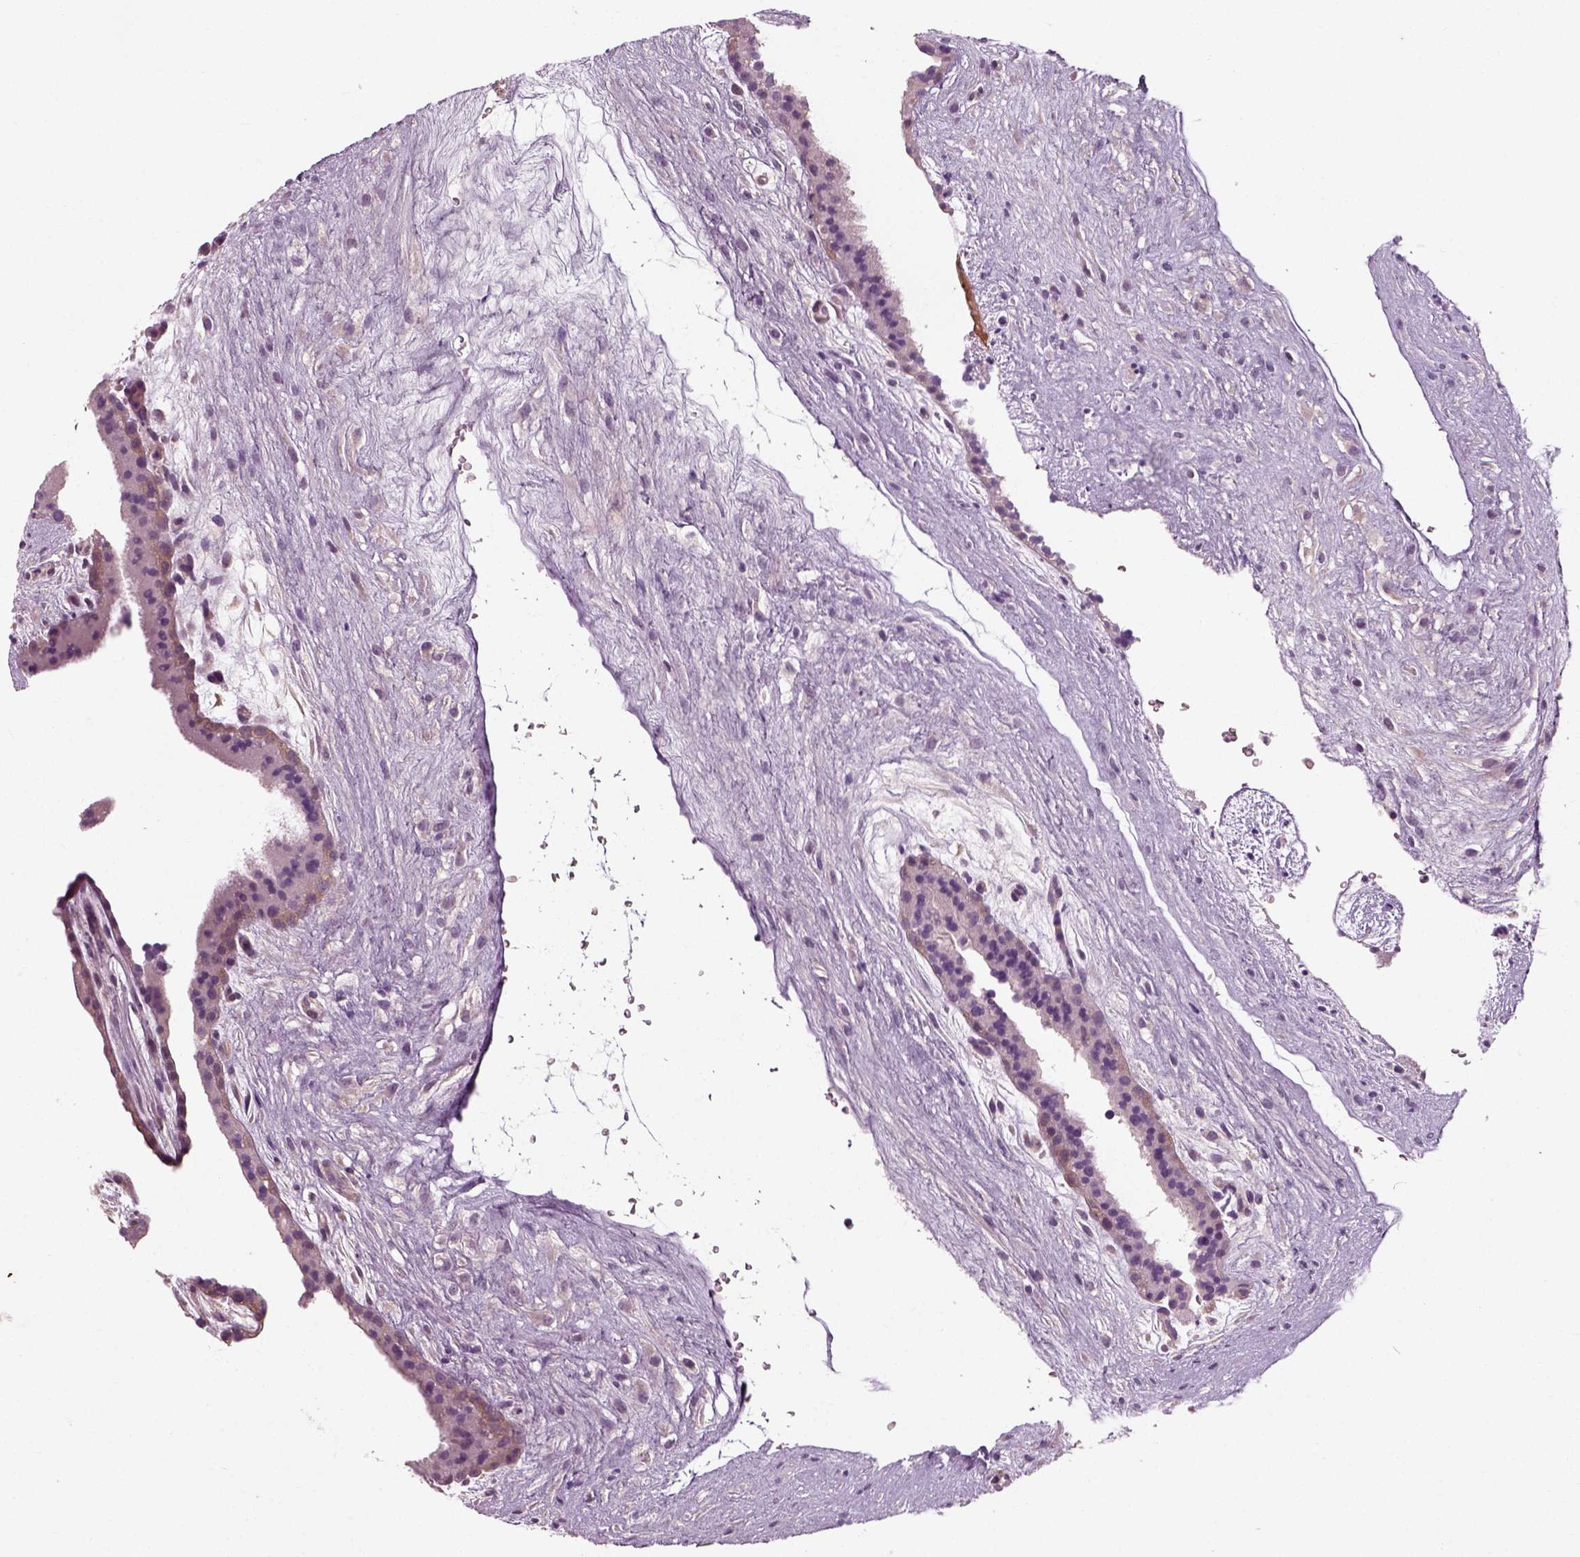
{"staining": {"intensity": "negative", "quantity": "none", "location": "none"}, "tissue": "placenta", "cell_type": "Decidual cells", "image_type": "normal", "snomed": [{"axis": "morphology", "description": "Normal tissue, NOS"}, {"axis": "topography", "description": "Placenta"}], "caption": "Immunohistochemistry photomicrograph of unremarkable human placenta stained for a protein (brown), which displays no positivity in decidual cells.", "gene": "RND2", "patient": {"sex": "female", "age": 19}}